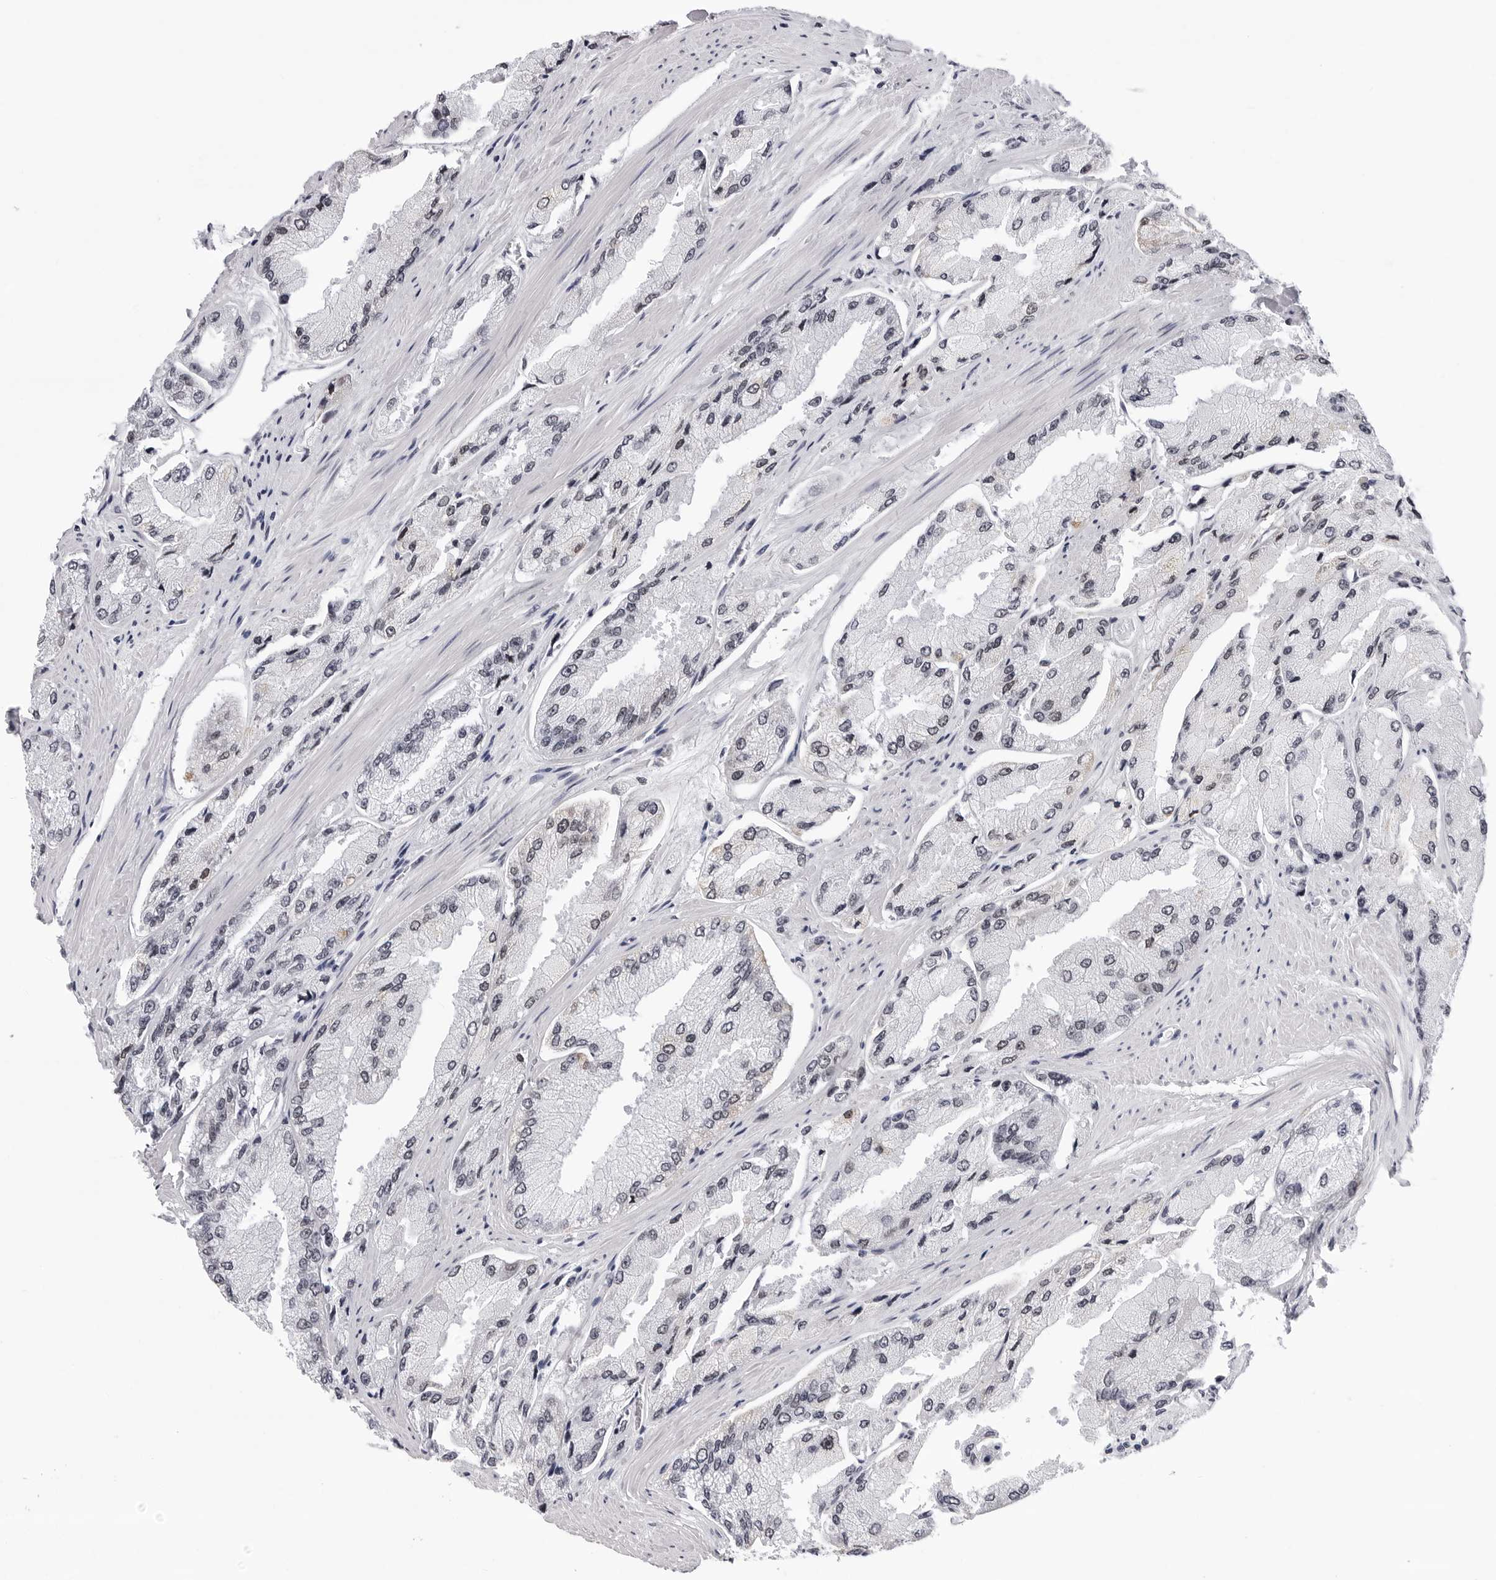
{"staining": {"intensity": "negative", "quantity": "none", "location": "none"}, "tissue": "prostate cancer", "cell_type": "Tumor cells", "image_type": "cancer", "snomed": [{"axis": "morphology", "description": "Adenocarcinoma, High grade"}, {"axis": "topography", "description": "Prostate"}], "caption": "Tumor cells show no significant protein expression in prostate cancer.", "gene": "SF3B4", "patient": {"sex": "male", "age": 58}}